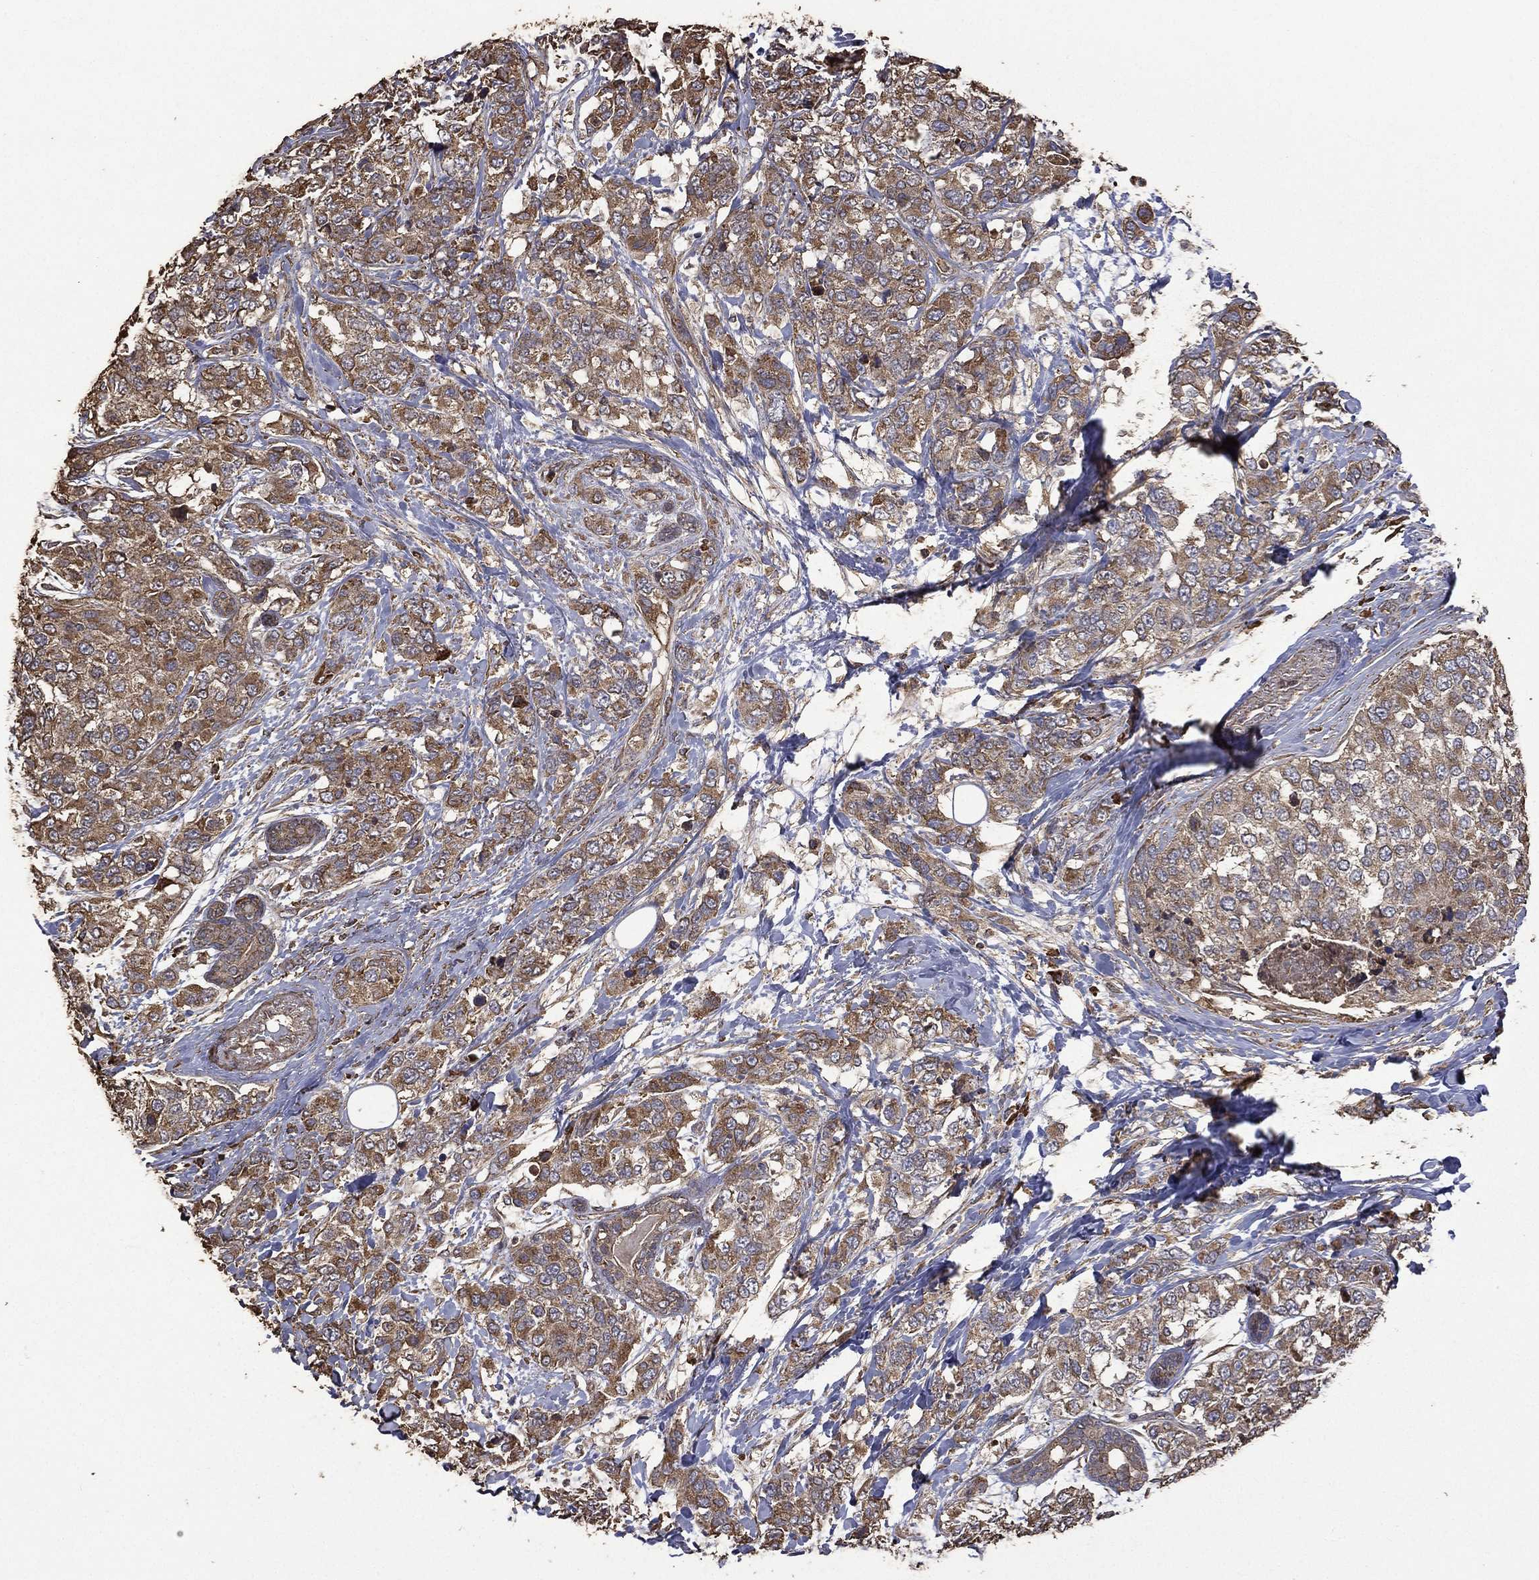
{"staining": {"intensity": "moderate", "quantity": ">75%", "location": "cytoplasmic/membranous"}, "tissue": "breast cancer", "cell_type": "Tumor cells", "image_type": "cancer", "snomed": [{"axis": "morphology", "description": "Lobular carcinoma"}, {"axis": "topography", "description": "Breast"}], "caption": "The image displays staining of lobular carcinoma (breast), revealing moderate cytoplasmic/membranous protein staining (brown color) within tumor cells.", "gene": "METTL27", "patient": {"sex": "female", "age": 59}}